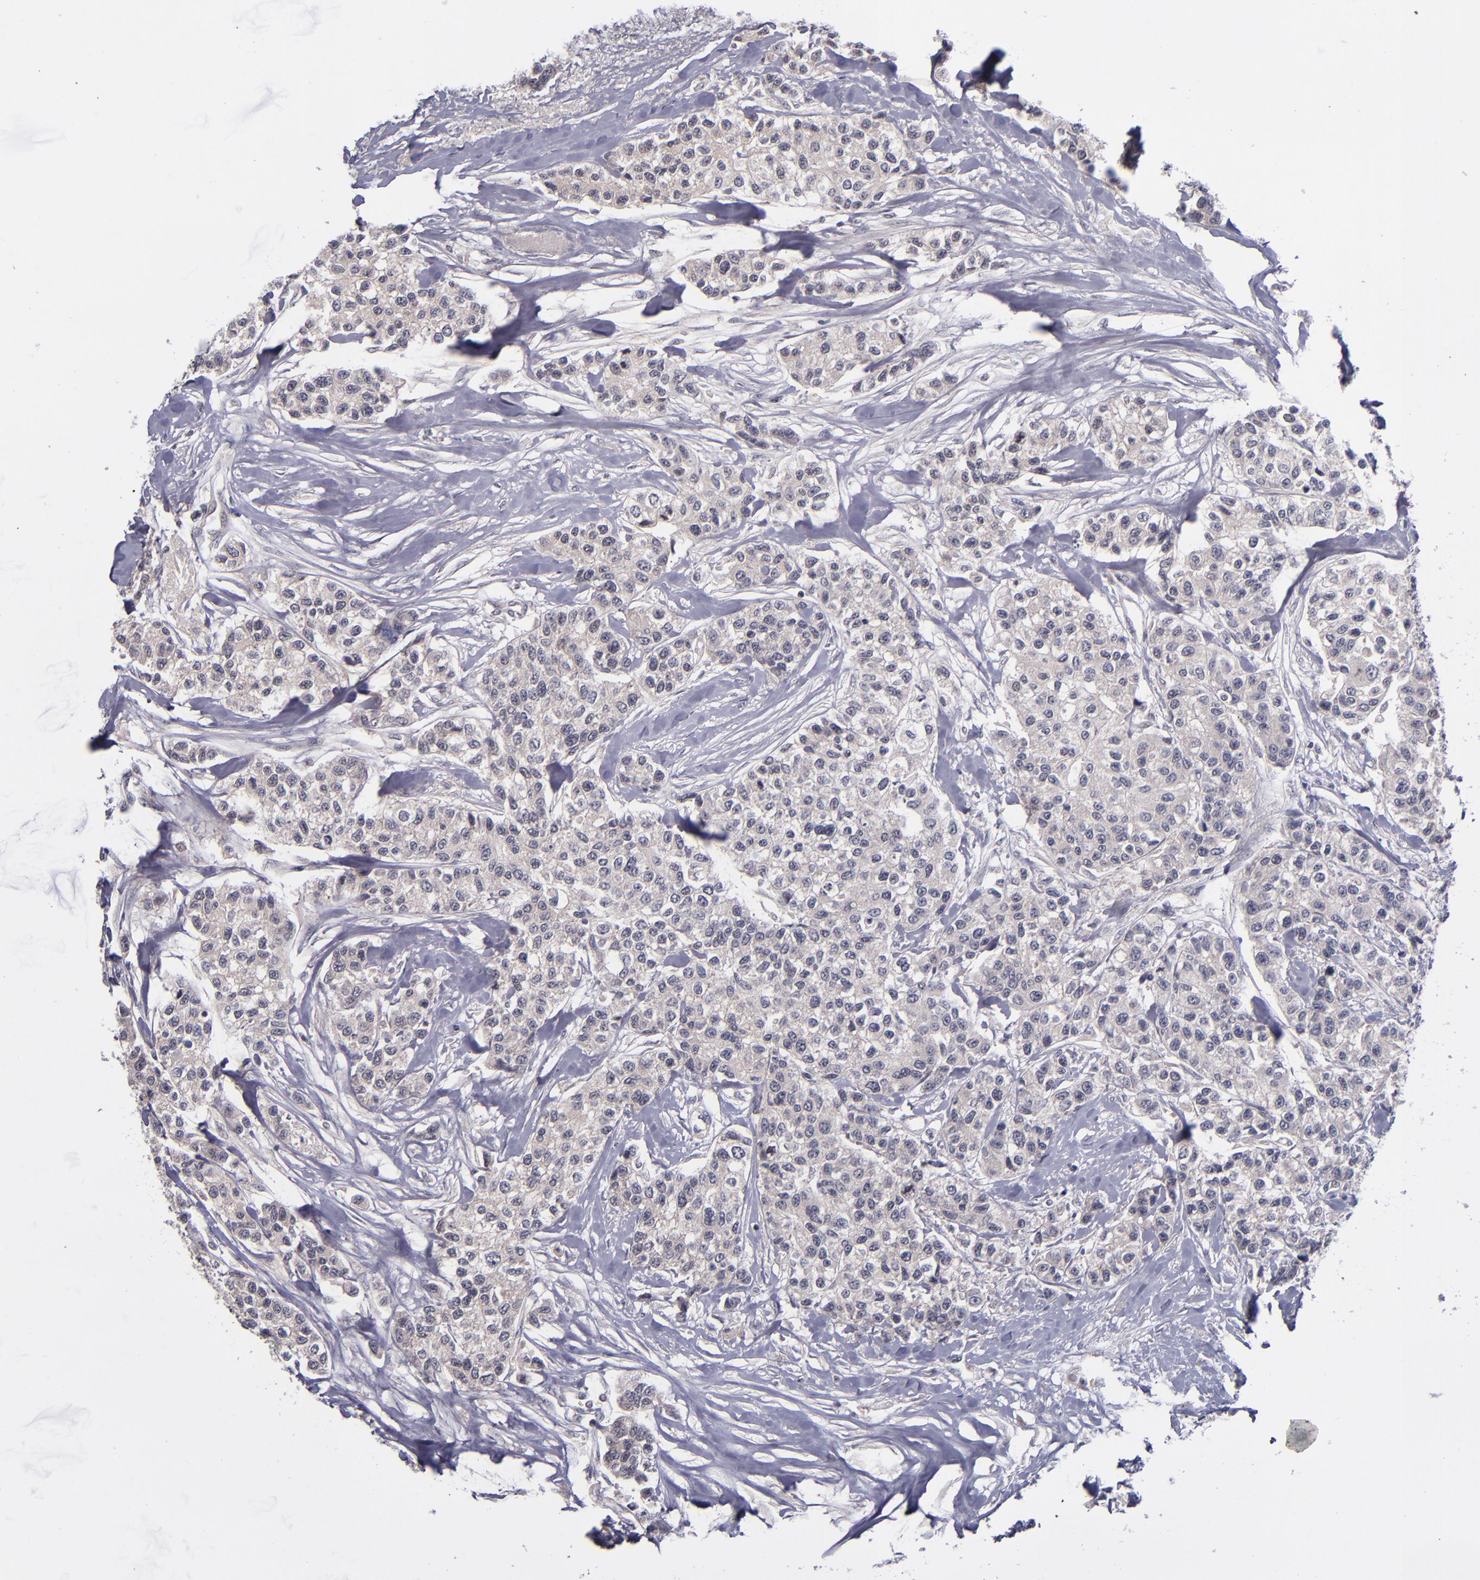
{"staining": {"intensity": "weak", "quantity": "25%-75%", "location": "cytoplasmic/membranous"}, "tissue": "breast cancer", "cell_type": "Tumor cells", "image_type": "cancer", "snomed": [{"axis": "morphology", "description": "Duct carcinoma"}, {"axis": "topography", "description": "Breast"}], "caption": "Breast cancer tissue exhibits weak cytoplasmic/membranous expression in approximately 25%-75% of tumor cells", "gene": "TSC2", "patient": {"sex": "female", "age": 51}}